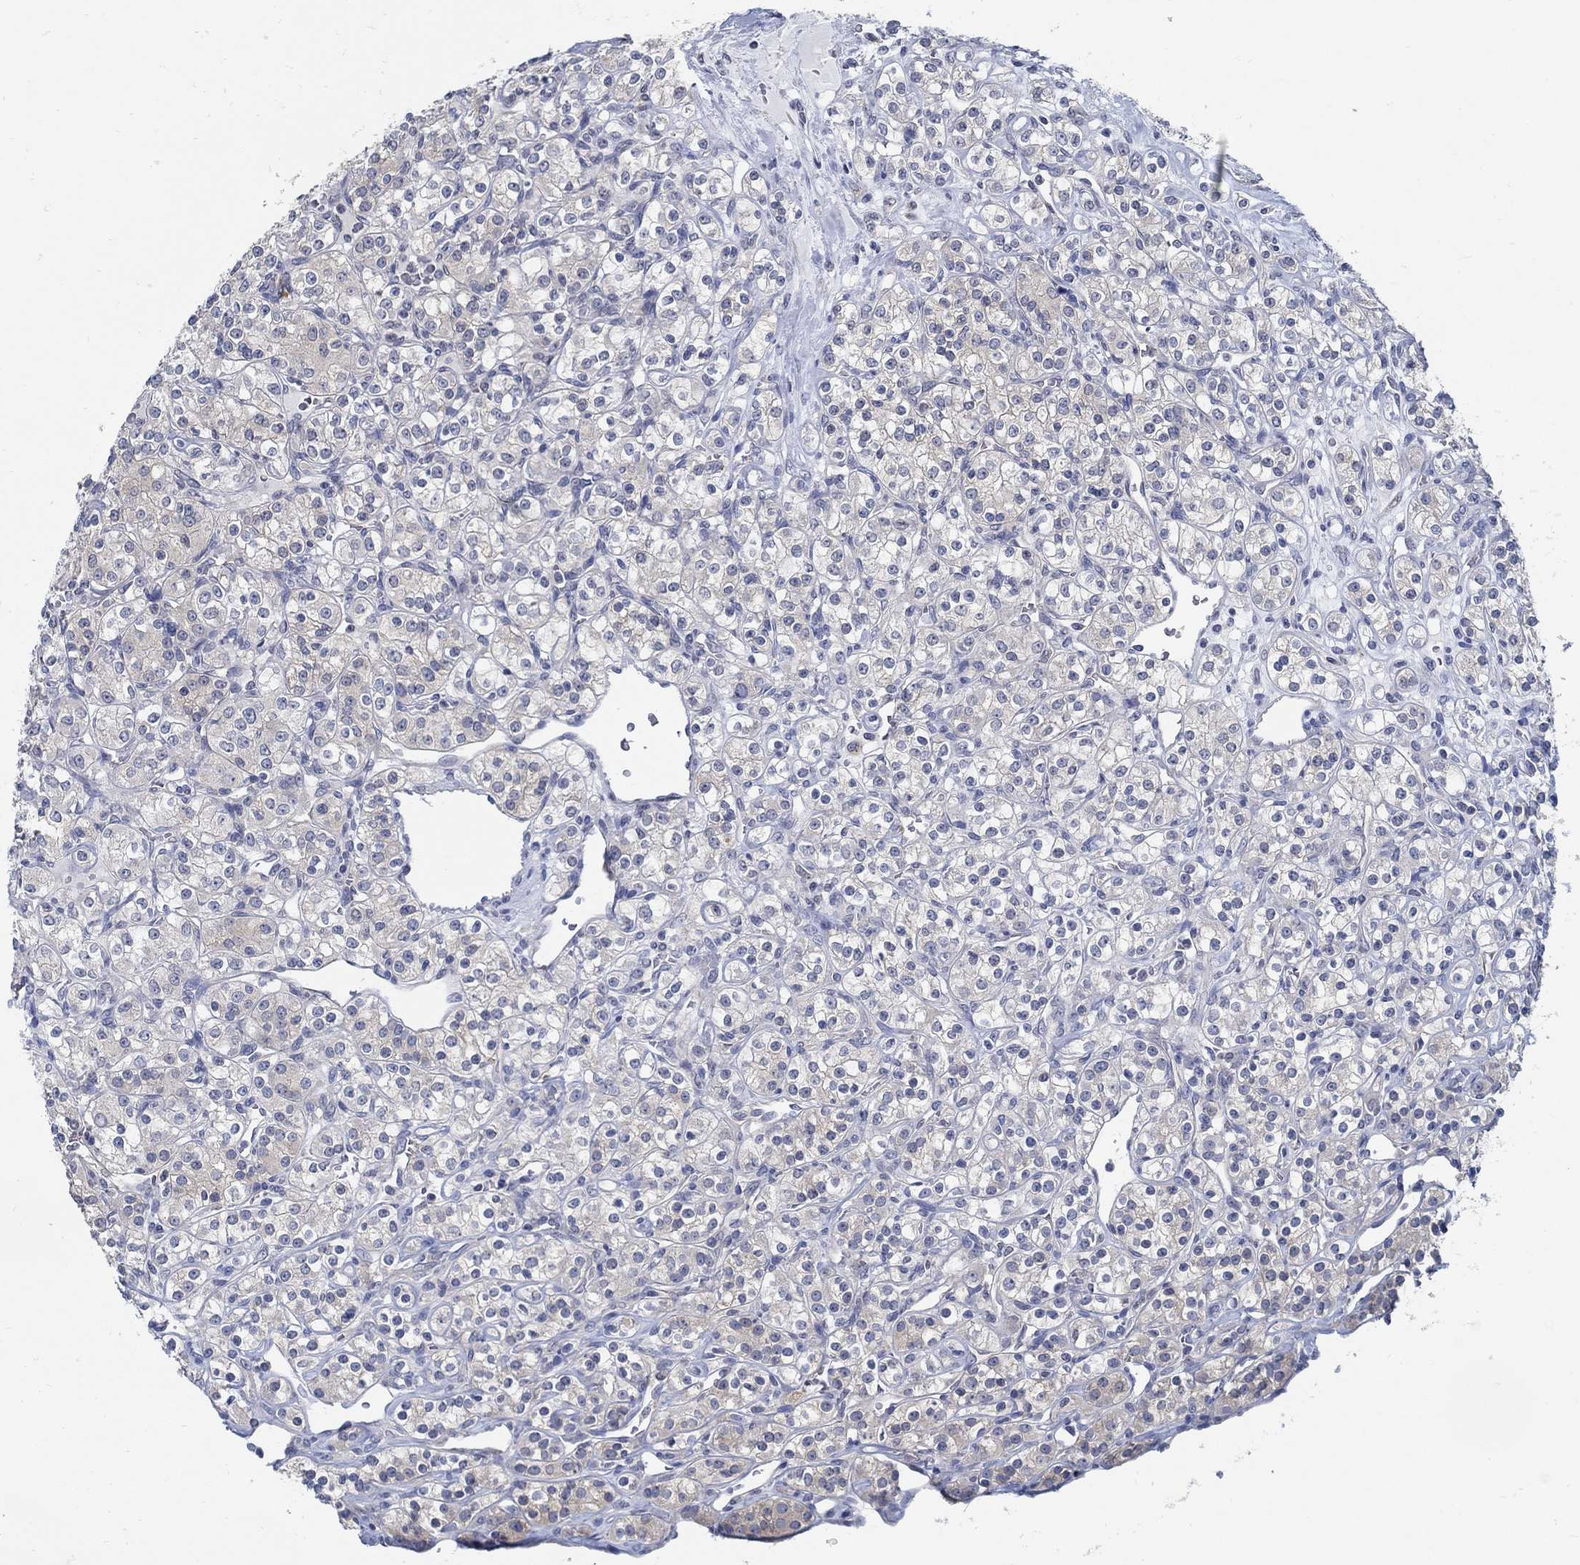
{"staining": {"intensity": "weak", "quantity": "<25%", "location": "cytoplasmic/membranous"}, "tissue": "renal cancer", "cell_type": "Tumor cells", "image_type": "cancer", "snomed": [{"axis": "morphology", "description": "Adenocarcinoma, NOS"}, {"axis": "topography", "description": "Kidney"}], "caption": "Tumor cells are negative for protein expression in human renal cancer.", "gene": "PCDH11X", "patient": {"sex": "male", "age": 77}}